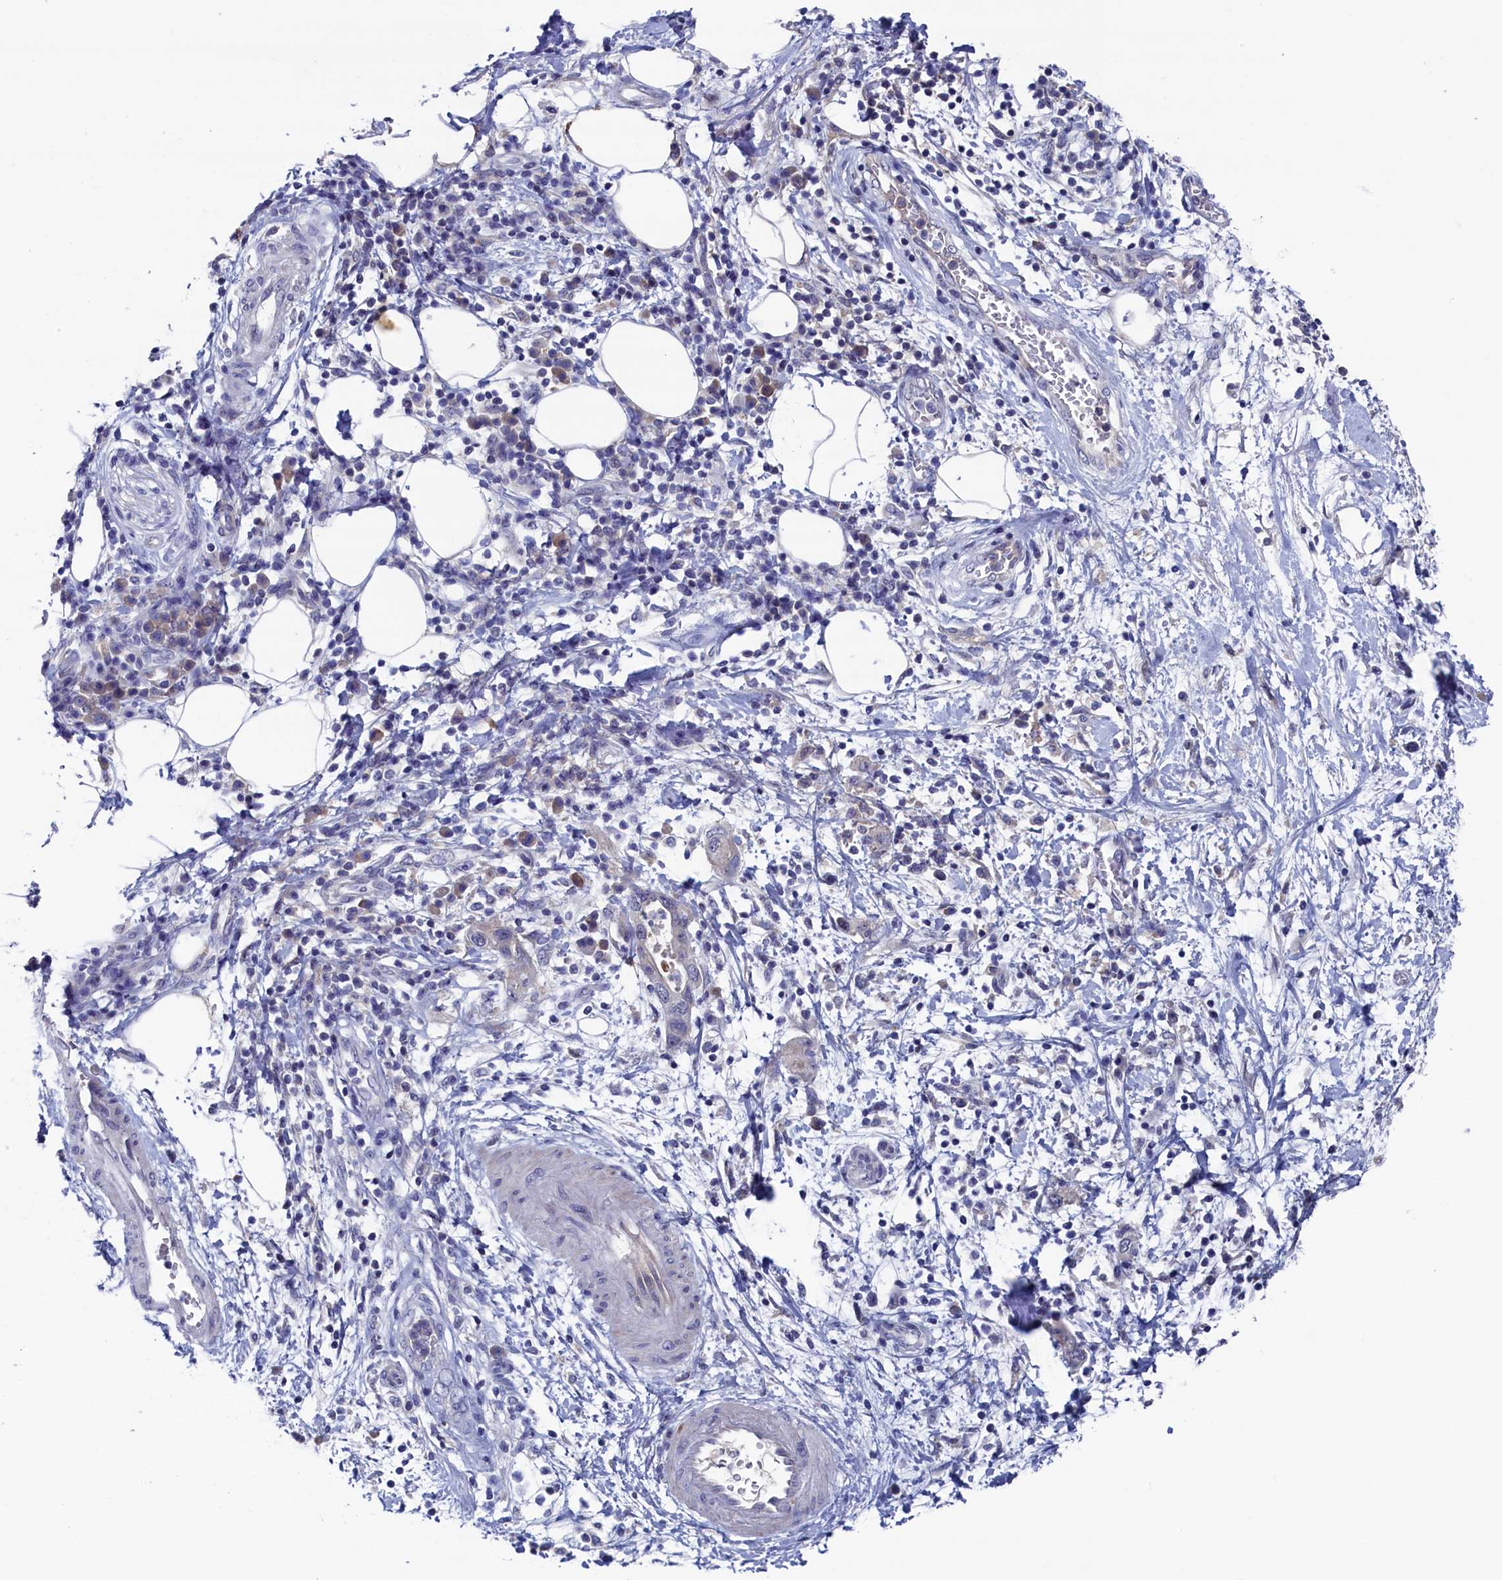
{"staining": {"intensity": "negative", "quantity": "none", "location": "none"}, "tissue": "pancreatic cancer", "cell_type": "Tumor cells", "image_type": "cancer", "snomed": [{"axis": "morphology", "description": "Adenocarcinoma, NOS"}, {"axis": "topography", "description": "Pancreas"}], "caption": "An image of pancreatic cancer stained for a protein reveals no brown staining in tumor cells.", "gene": "SPATA13", "patient": {"sex": "female", "age": 73}}